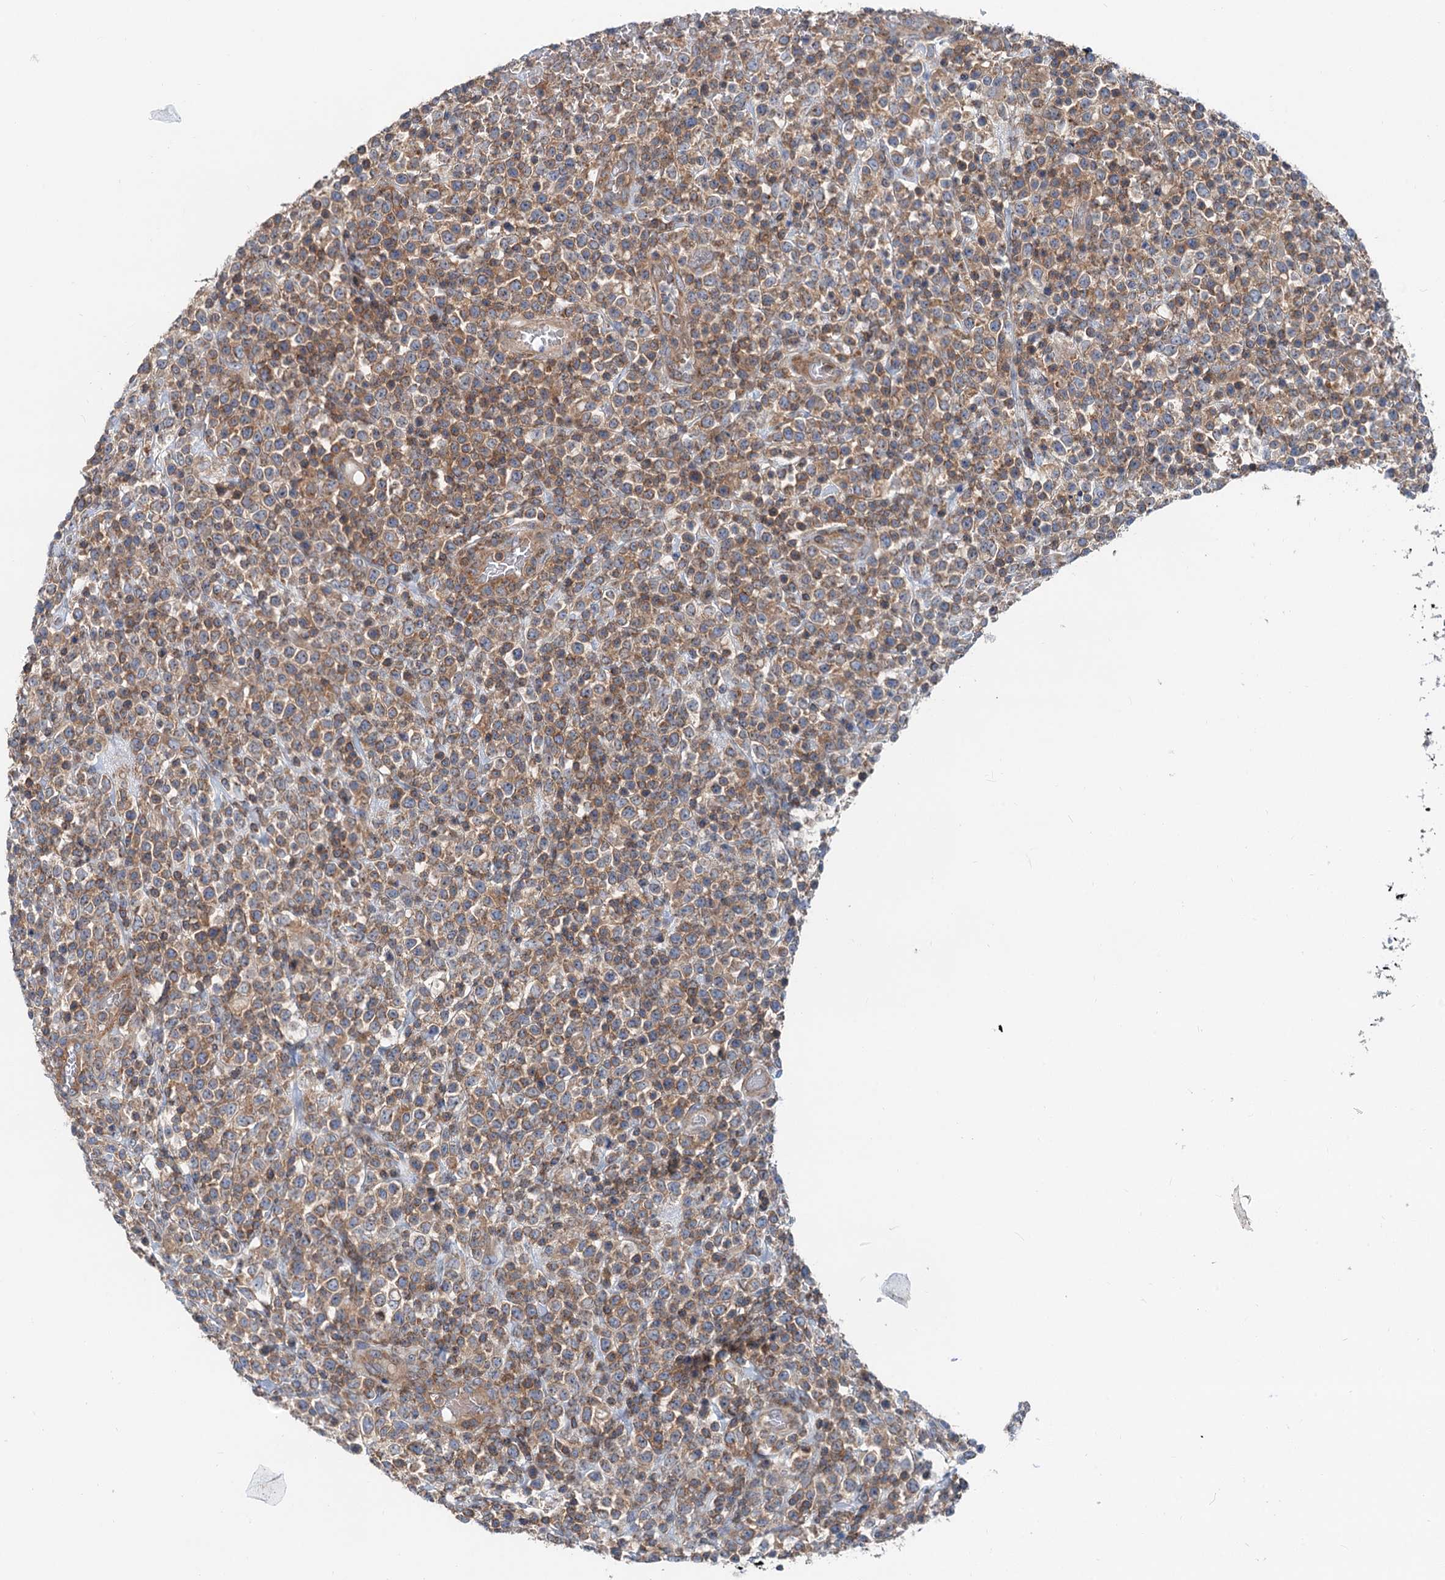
{"staining": {"intensity": "moderate", "quantity": ">75%", "location": "cytoplasmic/membranous"}, "tissue": "lymphoma", "cell_type": "Tumor cells", "image_type": "cancer", "snomed": [{"axis": "morphology", "description": "Malignant lymphoma, non-Hodgkin's type, High grade"}, {"axis": "topography", "description": "Colon"}], "caption": "Immunohistochemistry (IHC) image of neoplastic tissue: human high-grade malignant lymphoma, non-Hodgkin's type stained using immunohistochemistry (IHC) exhibits medium levels of moderate protein expression localized specifically in the cytoplasmic/membranous of tumor cells, appearing as a cytoplasmic/membranous brown color.", "gene": "ANKRD26", "patient": {"sex": "female", "age": 53}}